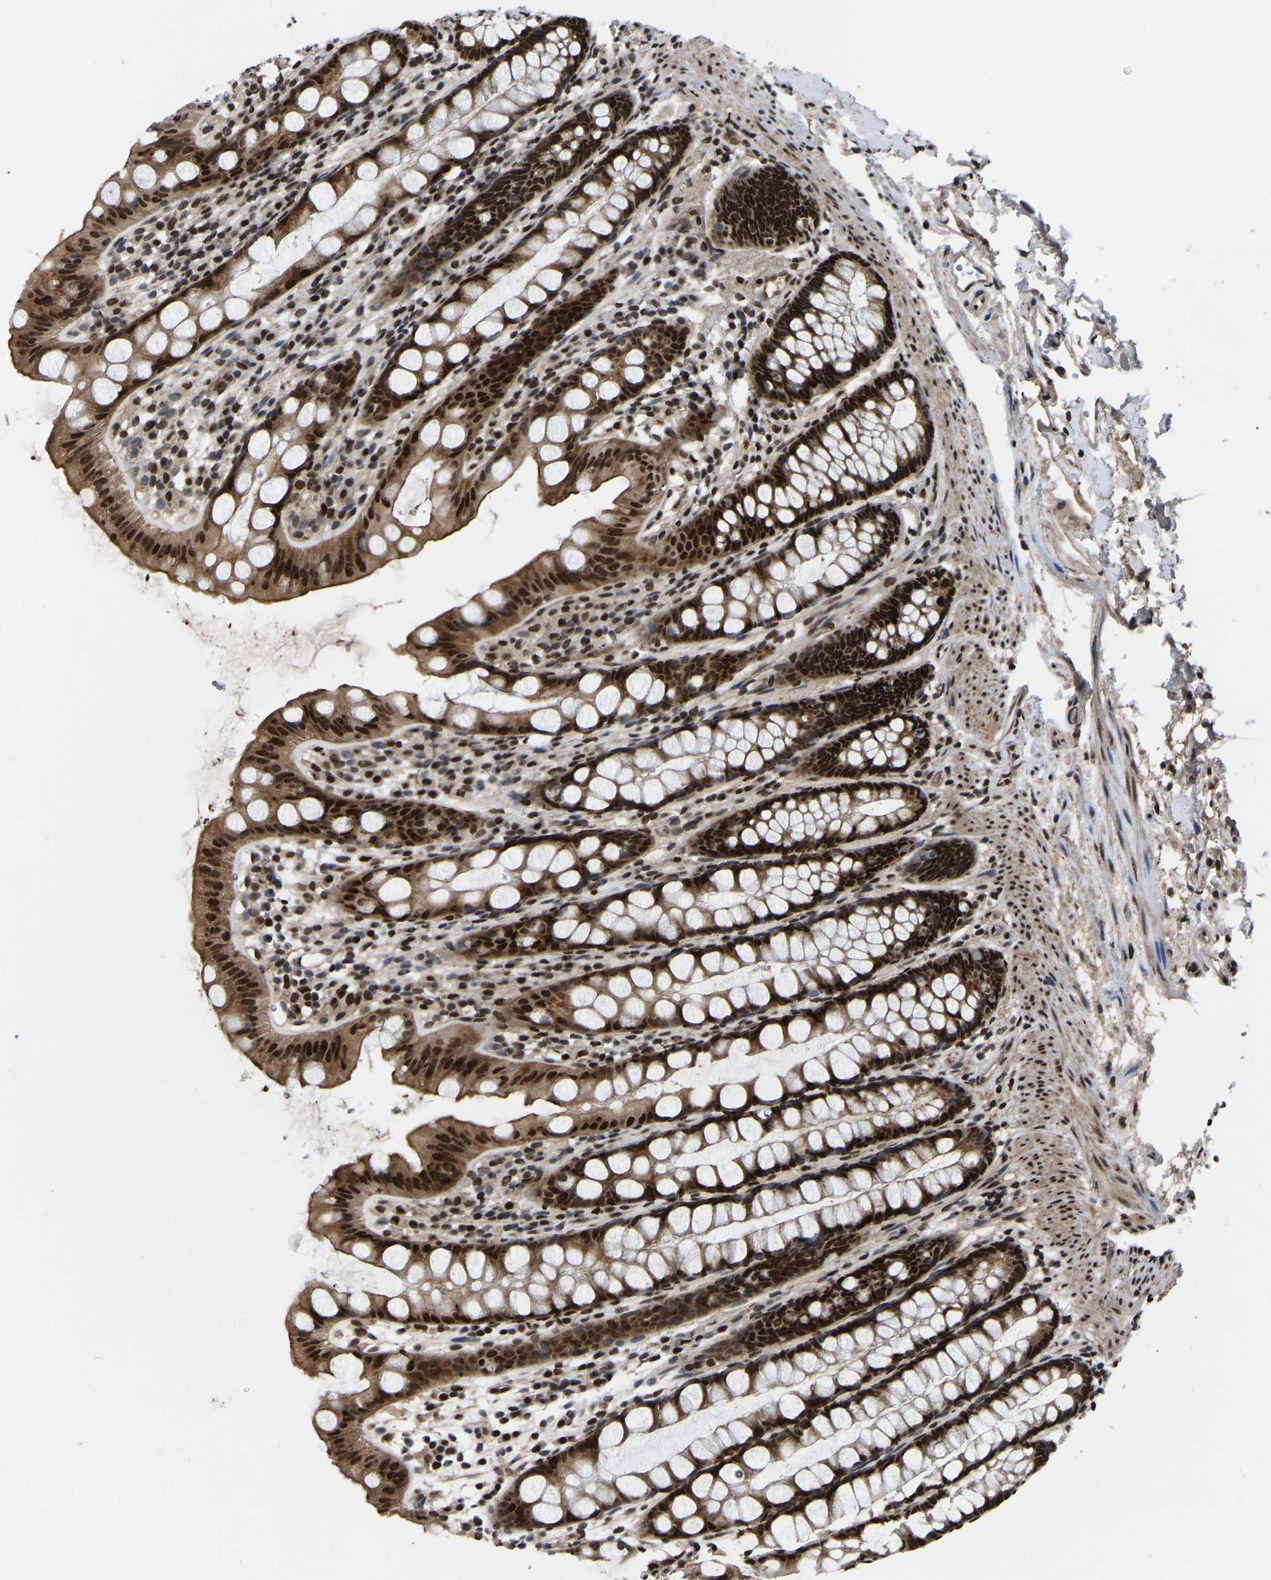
{"staining": {"intensity": "strong", "quantity": ">75%", "location": "cytoplasmic/membranous,nuclear"}, "tissue": "rectum", "cell_type": "Glandular cells", "image_type": "normal", "snomed": [{"axis": "morphology", "description": "Normal tissue, NOS"}, {"axis": "topography", "description": "Rectum"}], "caption": "Immunohistochemistry micrograph of normal rectum stained for a protein (brown), which demonstrates high levels of strong cytoplasmic/membranous,nuclear positivity in about >75% of glandular cells.", "gene": "TRIM35", "patient": {"sex": "female", "age": 65}}